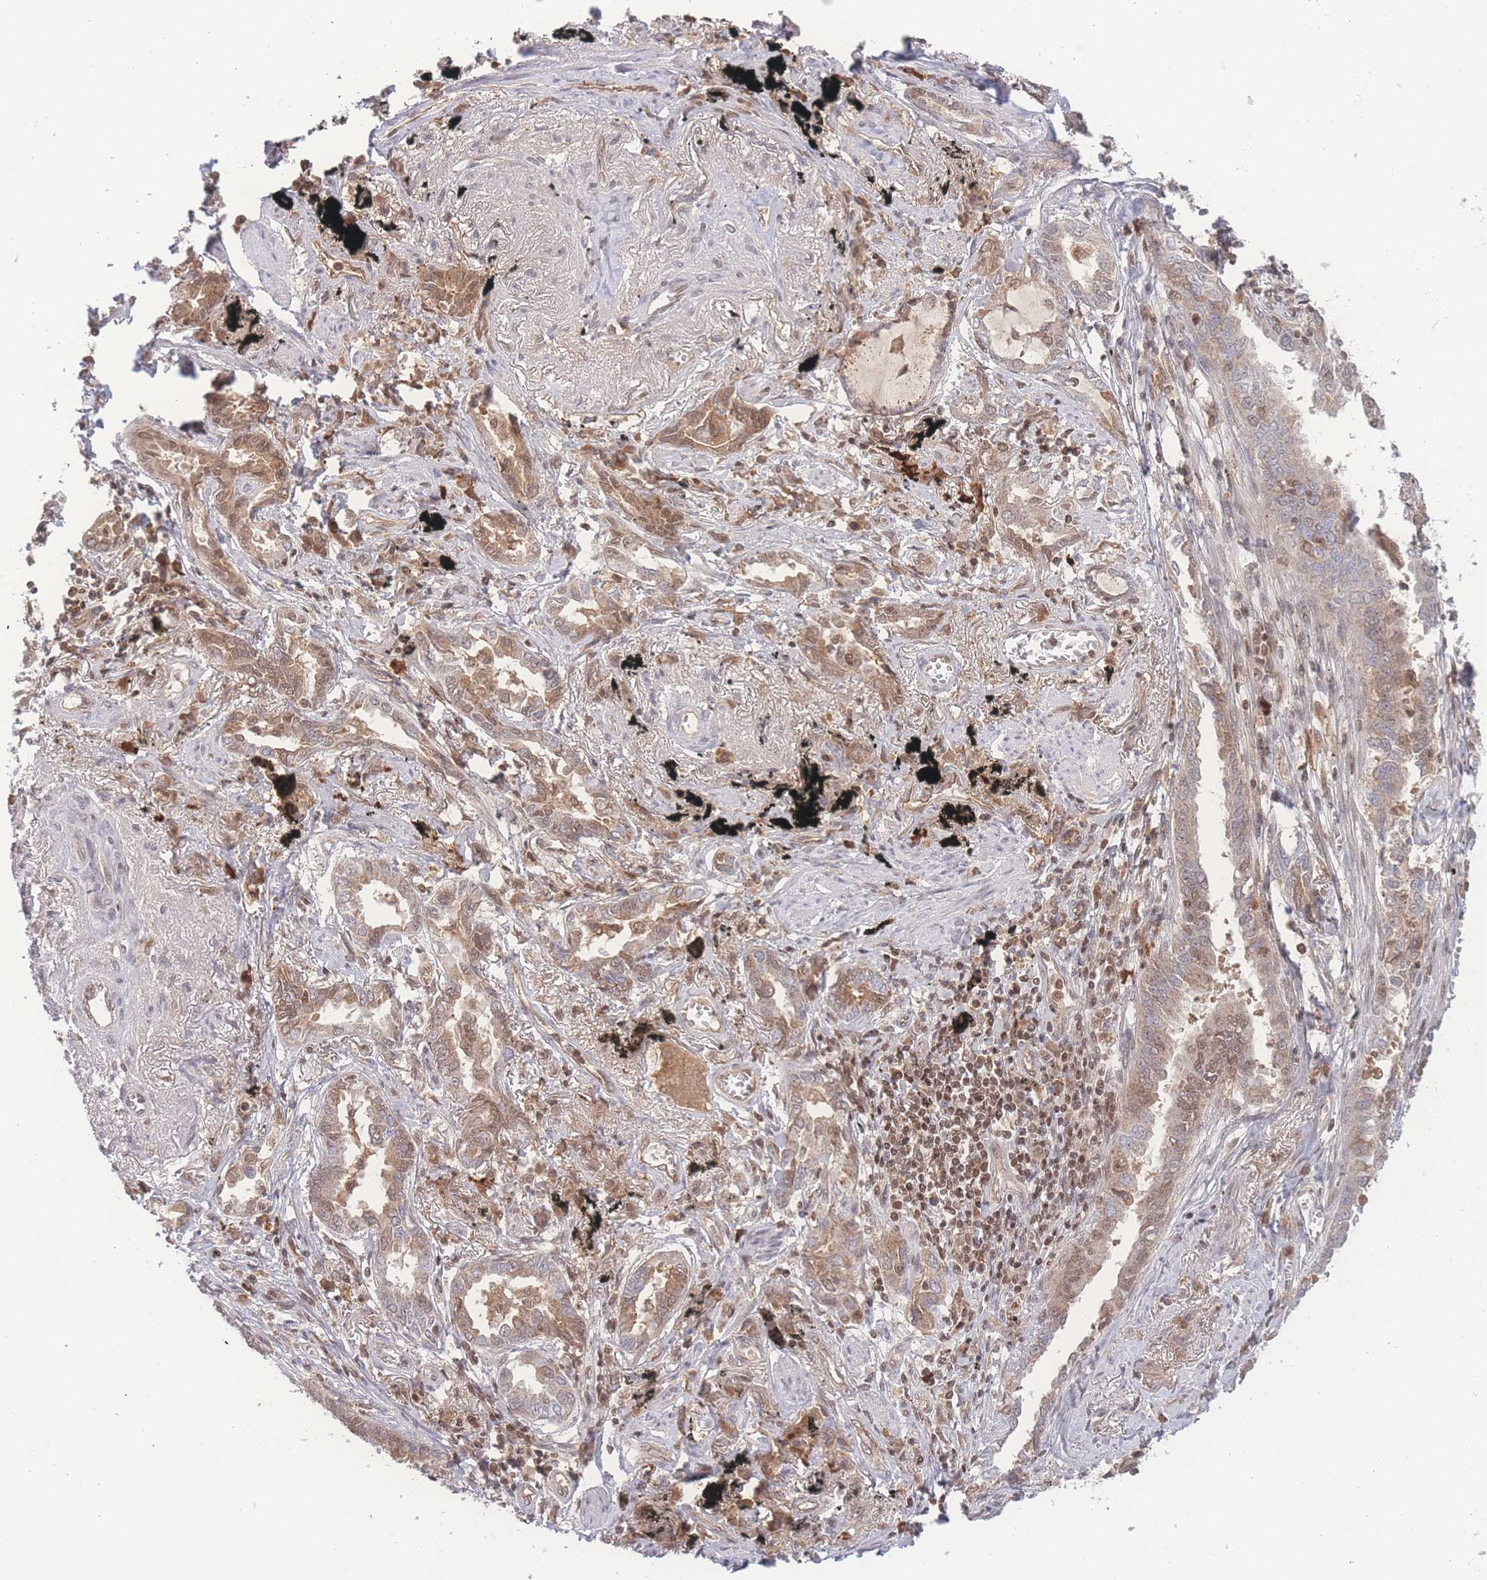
{"staining": {"intensity": "moderate", "quantity": ">75%", "location": "cytoplasmic/membranous,nuclear"}, "tissue": "lung cancer", "cell_type": "Tumor cells", "image_type": "cancer", "snomed": [{"axis": "morphology", "description": "Adenocarcinoma, NOS"}, {"axis": "topography", "description": "Lung"}], "caption": "Moderate cytoplasmic/membranous and nuclear protein staining is present in approximately >75% of tumor cells in adenocarcinoma (lung). (DAB (3,3'-diaminobenzidine) IHC with brightfield microscopy, high magnification).", "gene": "RAVER1", "patient": {"sex": "male", "age": 67}}